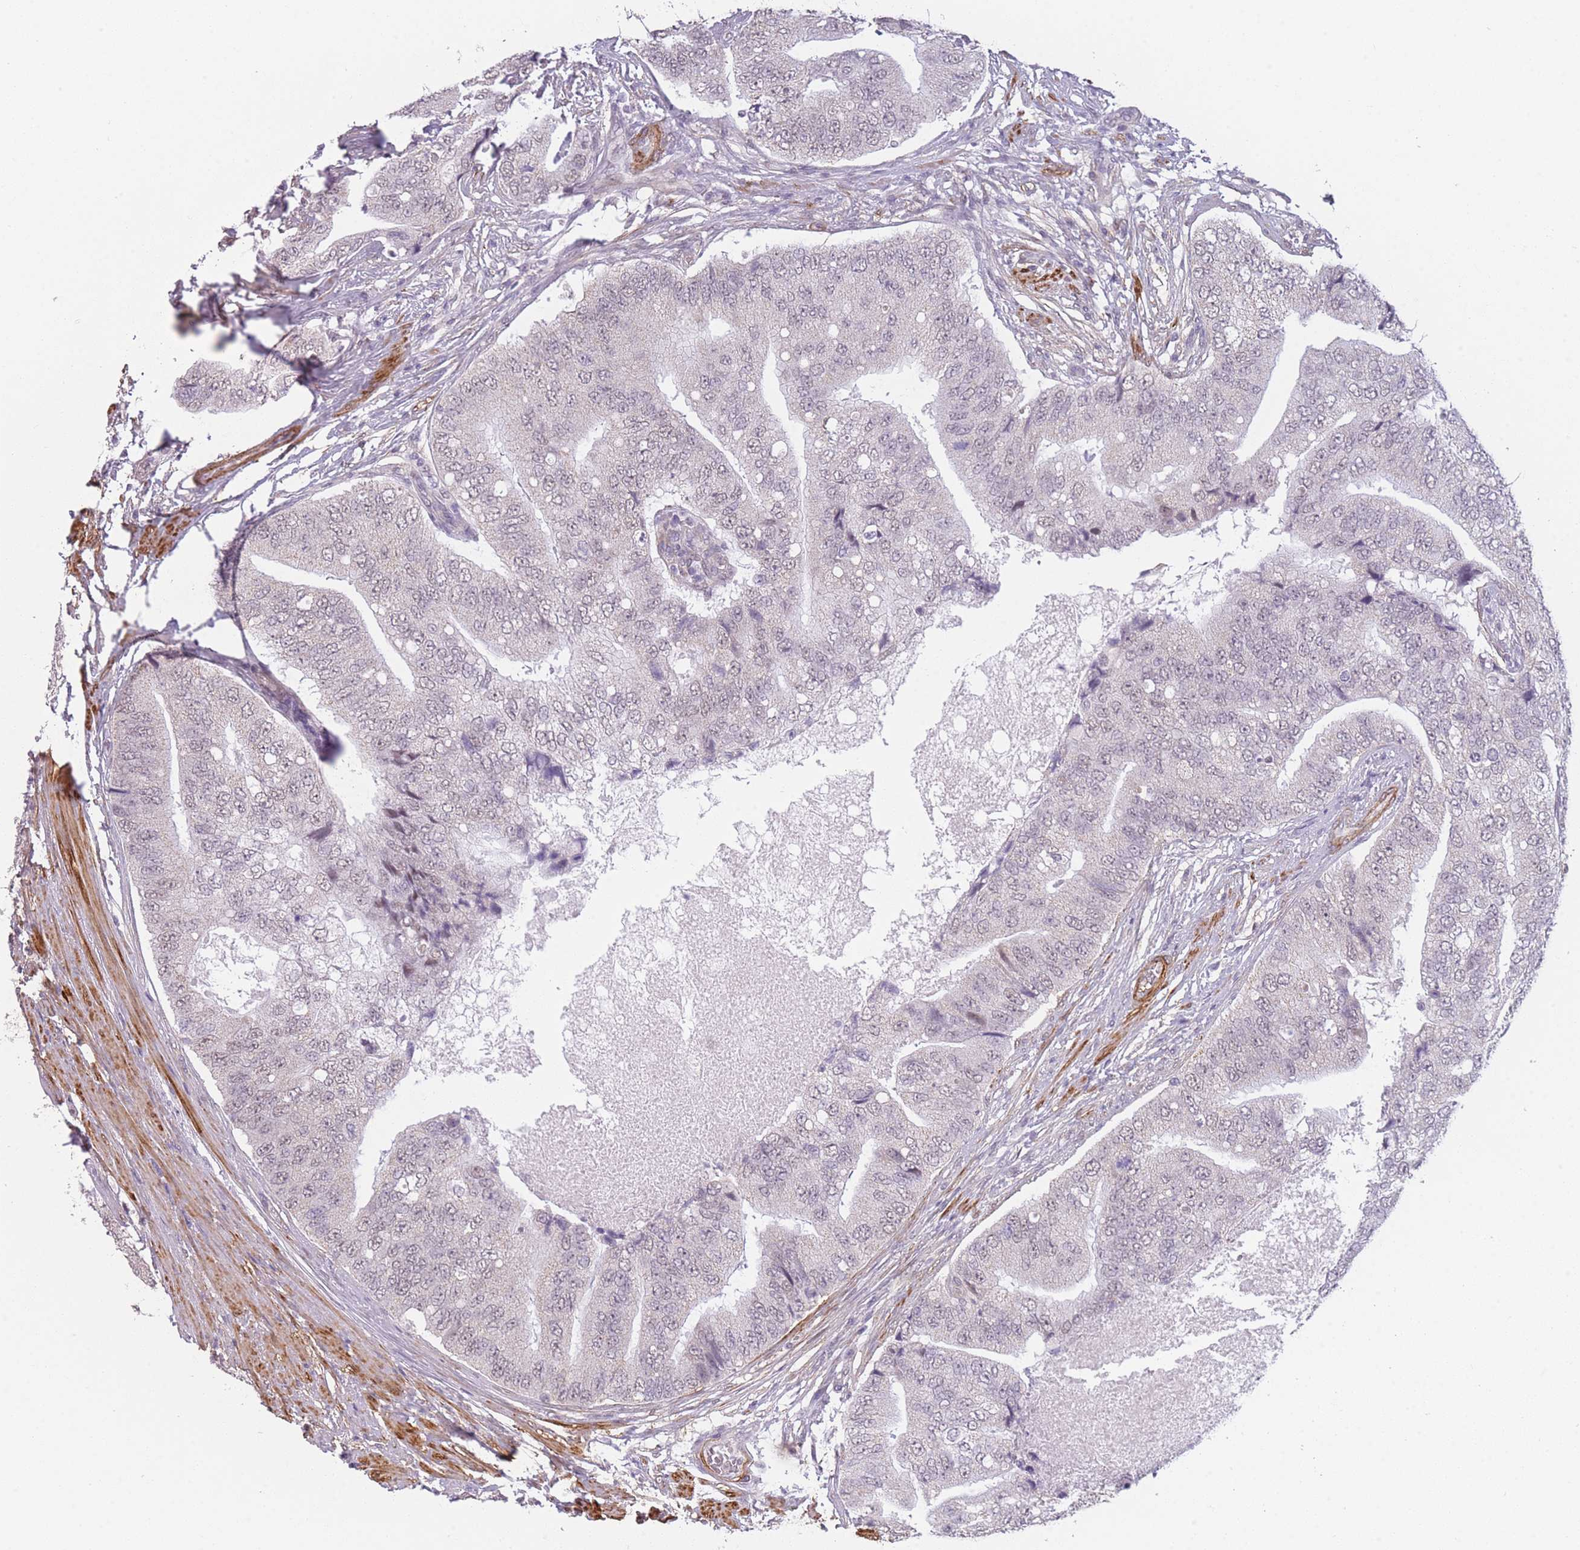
{"staining": {"intensity": "negative", "quantity": "none", "location": "none"}, "tissue": "prostate cancer", "cell_type": "Tumor cells", "image_type": "cancer", "snomed": [{"axis": "morphology", "description": "Adenocarcinoma, High grade"}, {"axis": "topography", "description": "Prostate"}], "caption": "High magnification brightfield microscopy of prostate cancer stained with DAB (brown) and counterstained with hematoxylin (blue): tumor cells show no significant expression.", "gene": "SIN3B", "patient": {"sex": "male", "age": 70}}